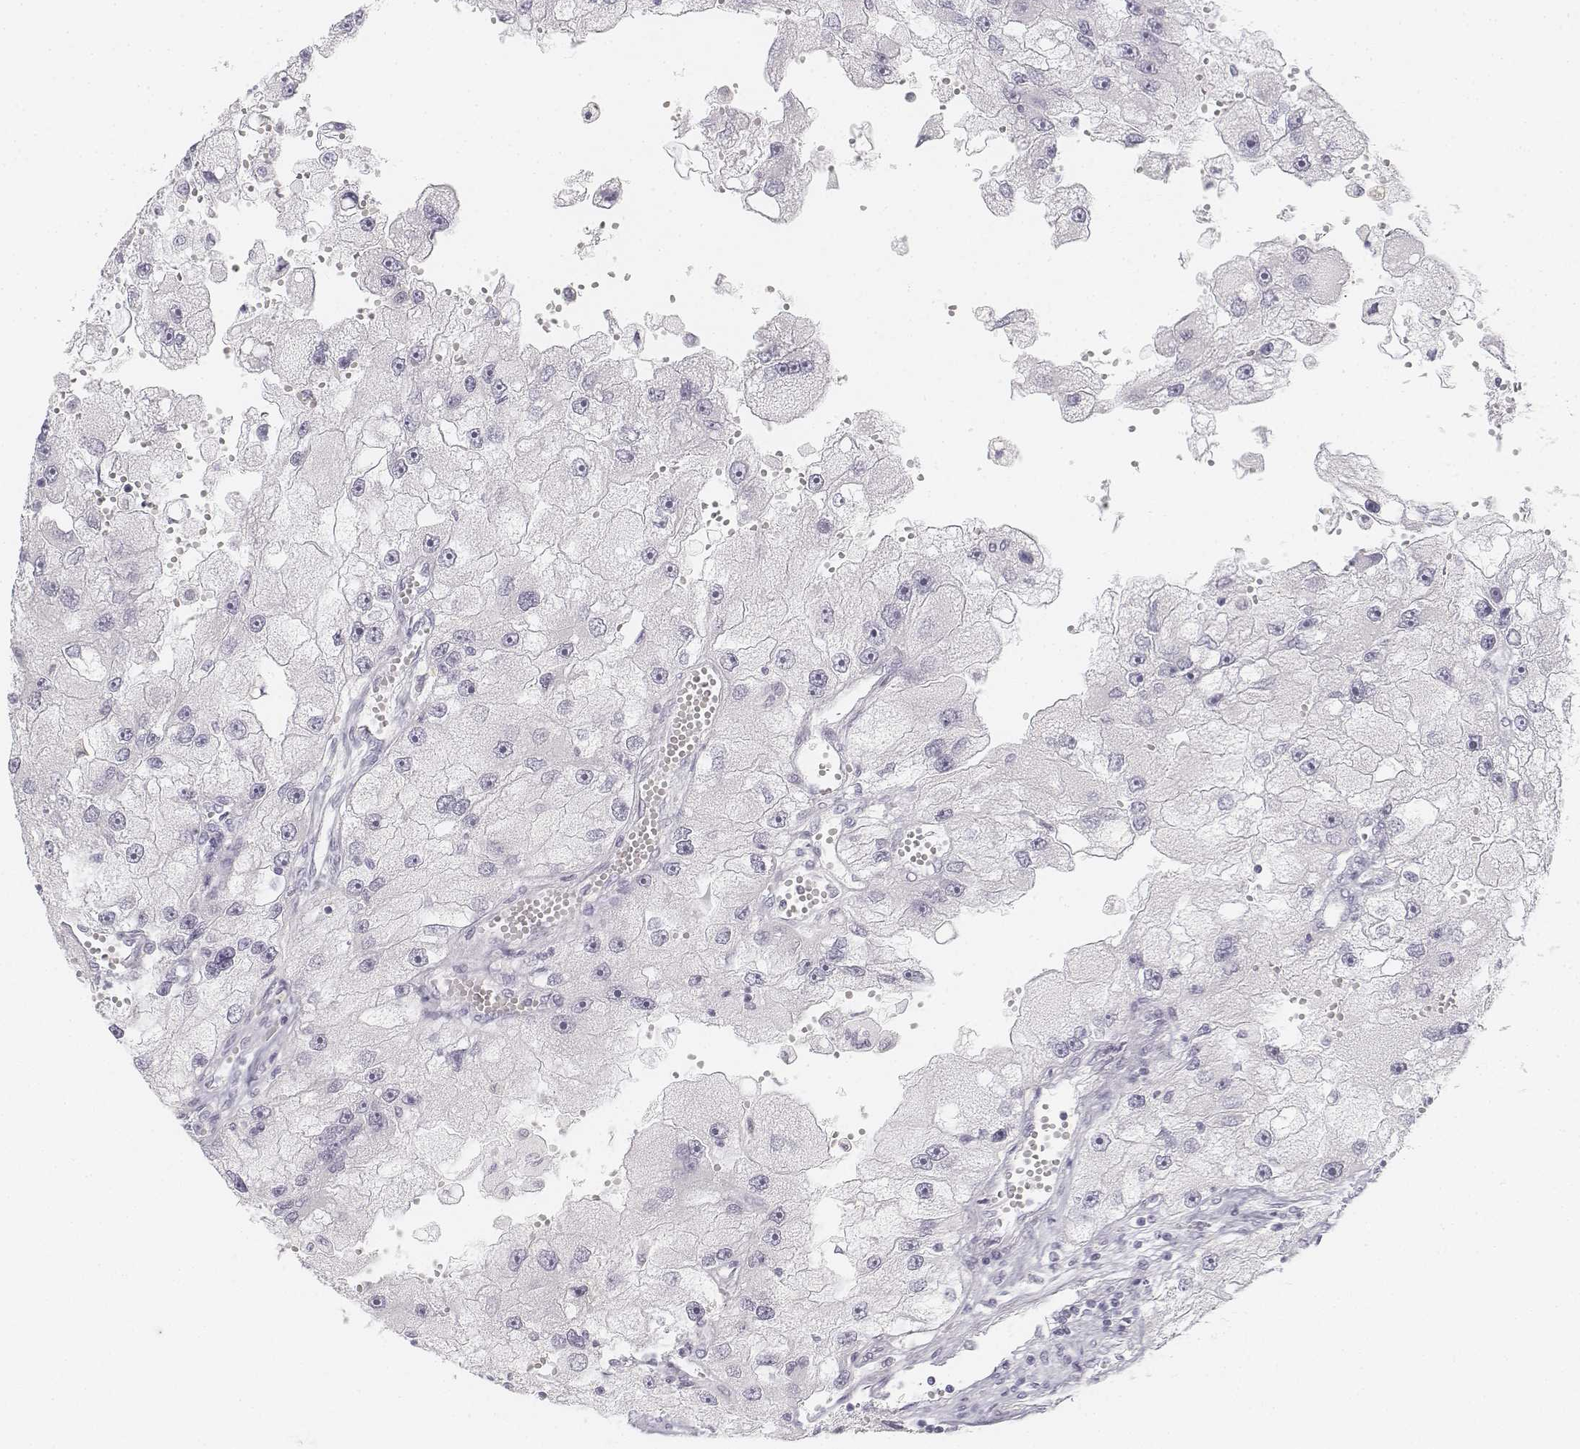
{"staining": {"intensity": "negative", "quantity": "none", "location": "none"}, "tissue": "renal cancer", "cell_type": "Tumor cells", "image_type": "cancer", "snomed": [{"axis": "morphology", "description": "Adenocarcinoma, NOS"}, {"axis": "topography", "description": "Kidney"}], "caption": "Micrograph shows no significant protein staining in tumor cells of renal cancer.", "gene": "KRT25", "patient": {"sex": "male", "age": 63}}